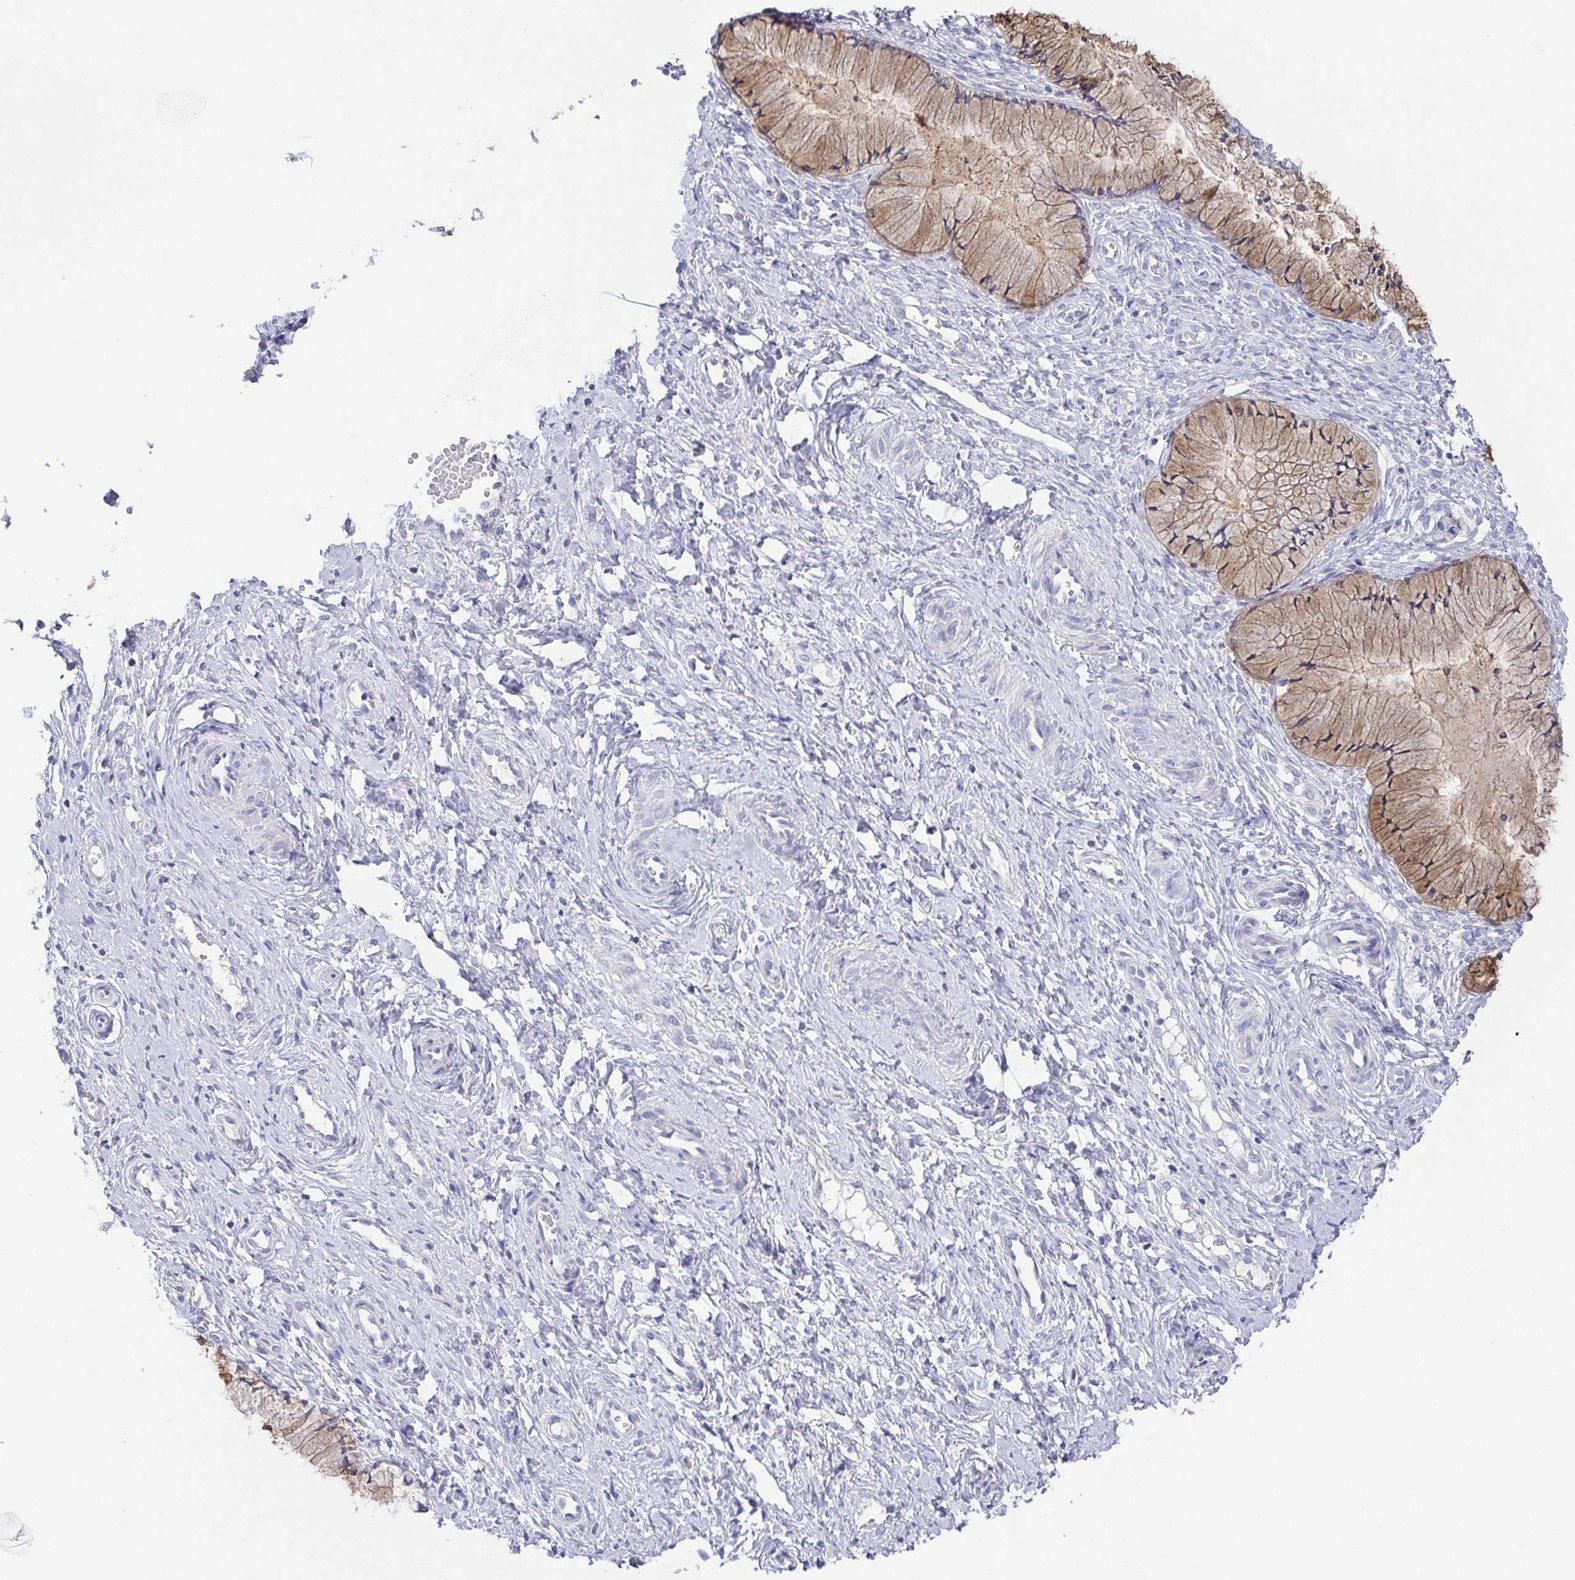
{"staining": {"intensity": "weak", "quantity": ">75%", "location": "cytoplasmic/membranous"}, "tissue": "cervix", "cell_type": "Glandular cells", "image_type": "normal", "snomed": [{"axis": "morphology", "description": "Normal tissue, NOS"}, {"axis": "topography", "description": "Cervix"}], "caption": "Immunohistochemical staining of benign human cervix reveals low levels of weak cytoplasmic/membranous expression in approximately >75% of glandular cells. (DAB (3,3'-diaminobenzidine) IHC with brightfield microscopy, high magnification).", "gene": "PKDREJ", "patient": {"sex": "female", "age": 36}}